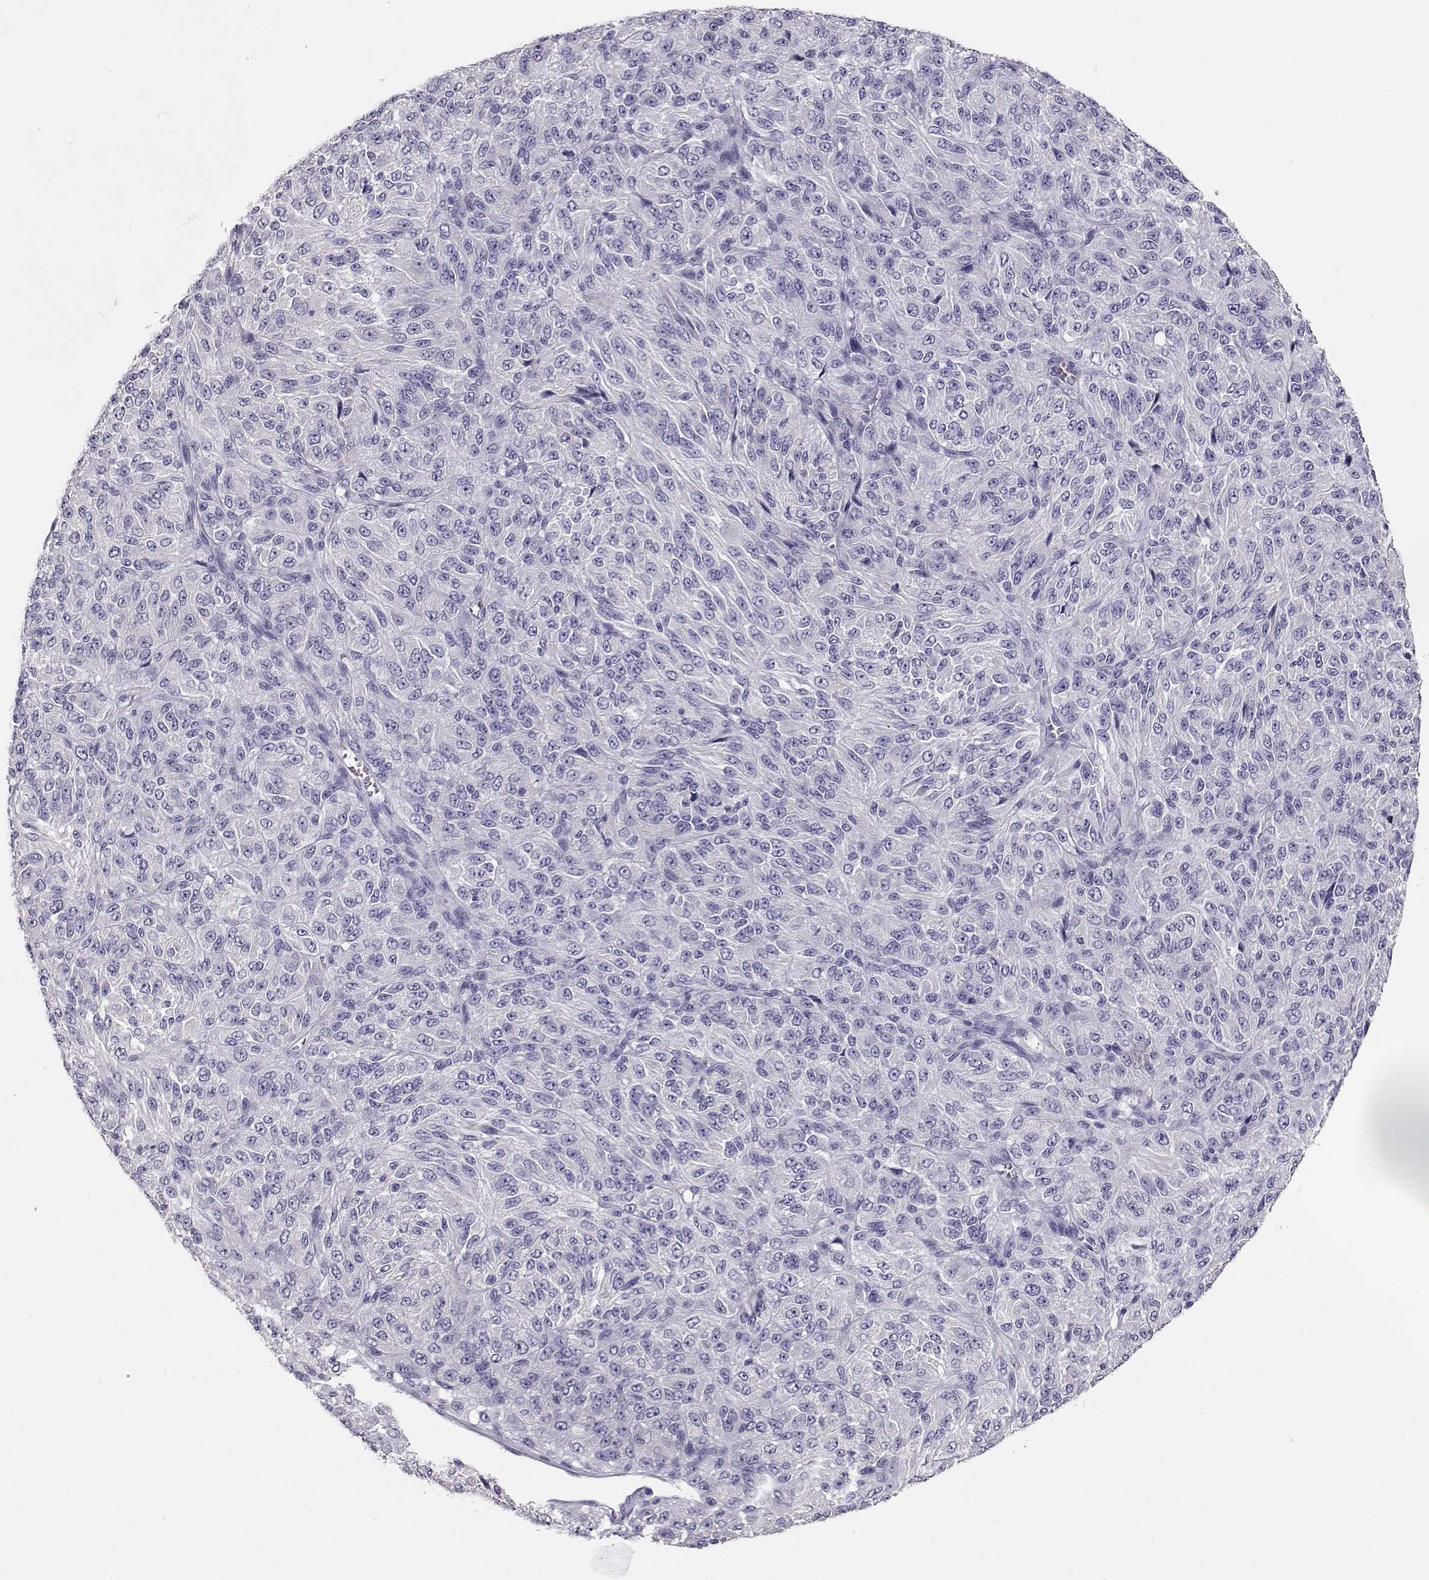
{"staining": {"intensity": "negative", "quantity": "none", "location": "none"}, "tissue": "melanoma", "cell_type": "Tumor cells", "image_type": "cancer", "snomed": [{"axis": "morphology", "description": "Malignant melanoma, Metastatic site"}, {"axis": "topography", "description": "Brain"}], "caption": "DAB (3,3'-diaminobenzidine) immunohistochemical staining of melanoma displays no significant positivity in tumor cells.", "gene": "NDRG4", "patient": {"sex": "female", "age": 56}}